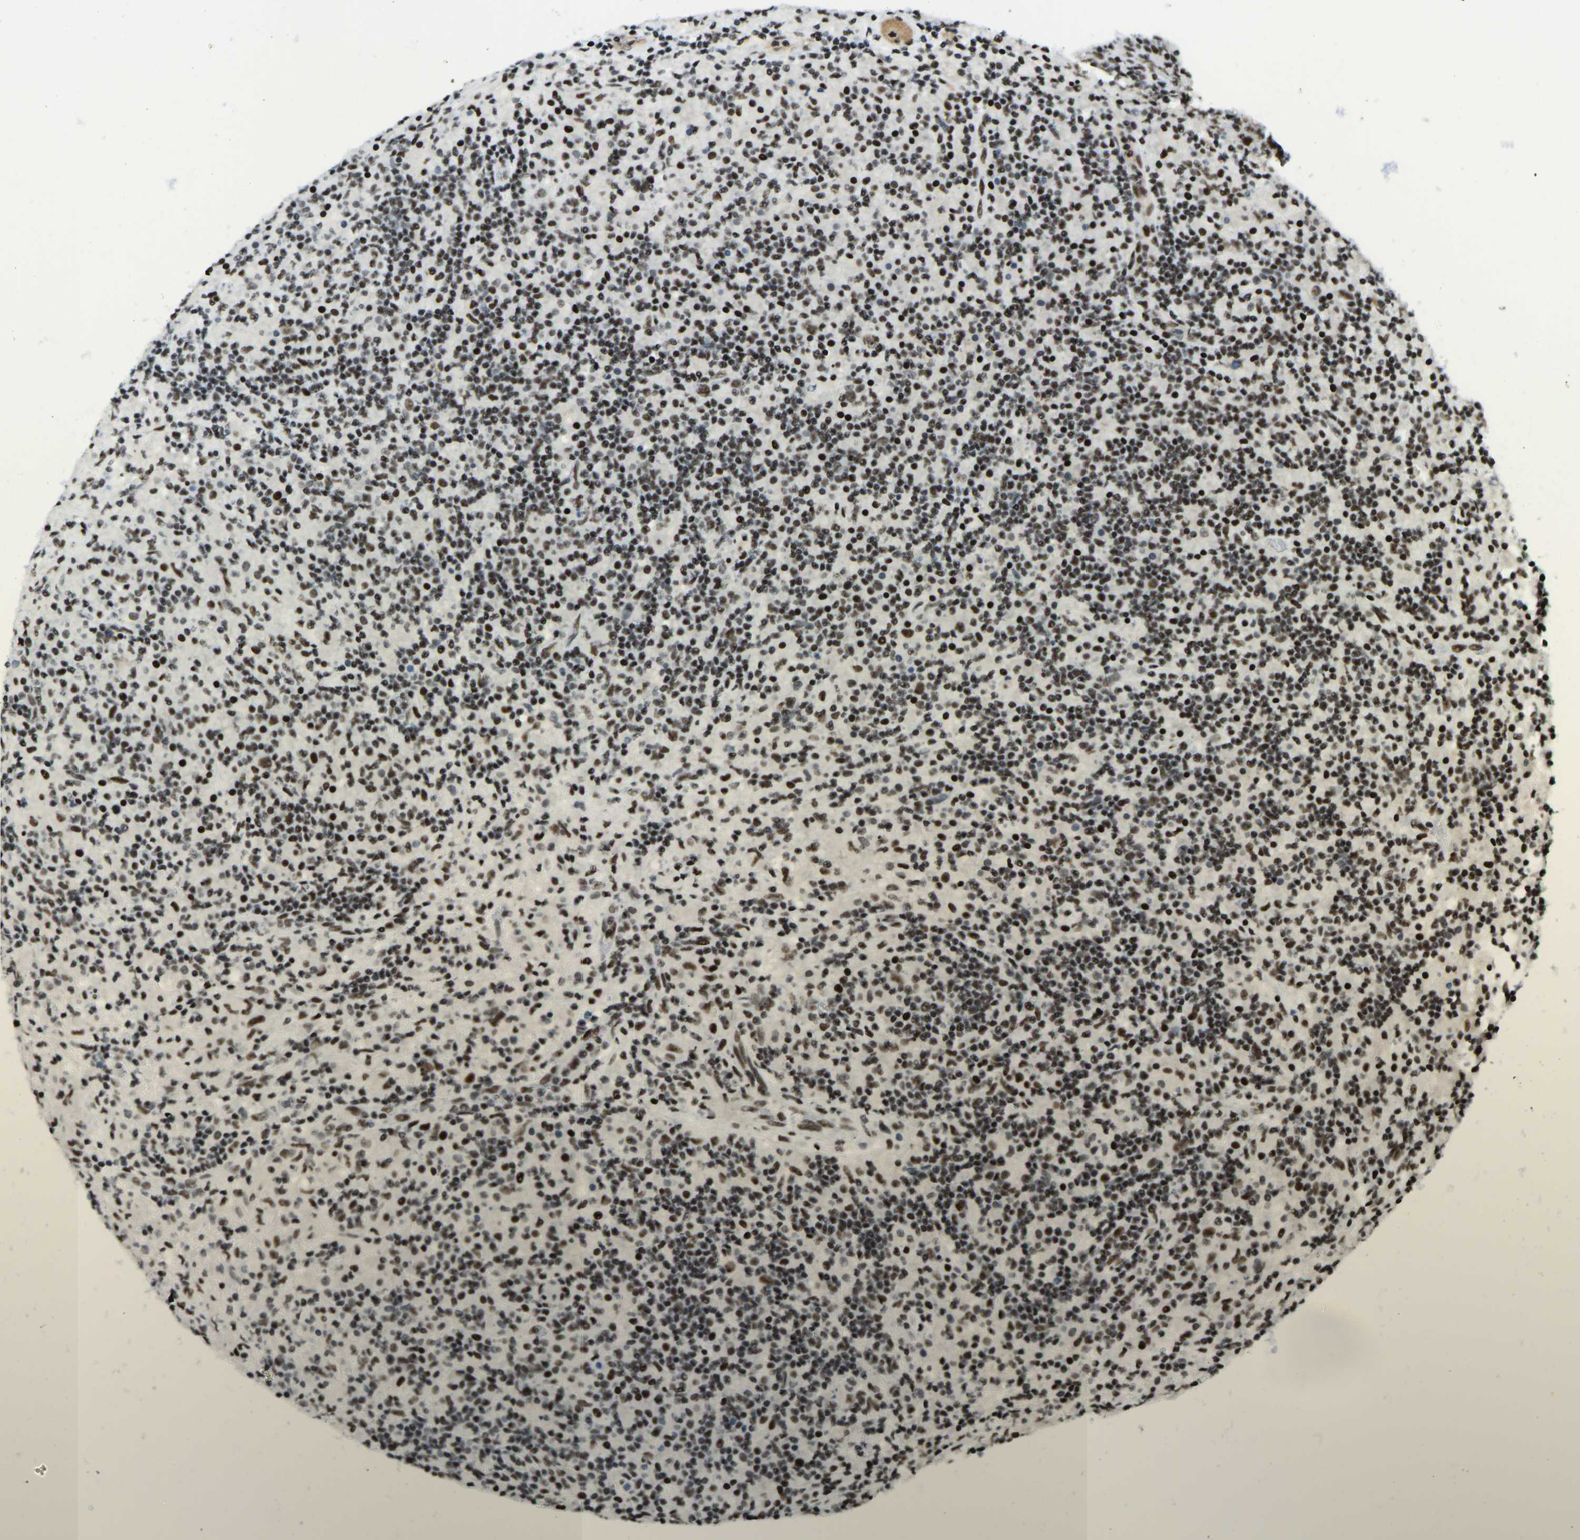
{"staining": {"intensity": "strong", "quantity": ">75%", "location": "nuclear"}, "tissue": "lymphoma", "cell_type": "Tumor cells", "image_type": "cancer", "snomed": [{"axis": "morphology", "description": "Hodgkin's disease, NOS"}, {"axis": "topography", "description": "Lymph node"}], "caption": "Tumor cells display high levels of strong nuclear staining in about >75% of cells in human Hodgkin's disease.", "gene": "FOXK1", "patient": {"sex": "male", "age": 70}}